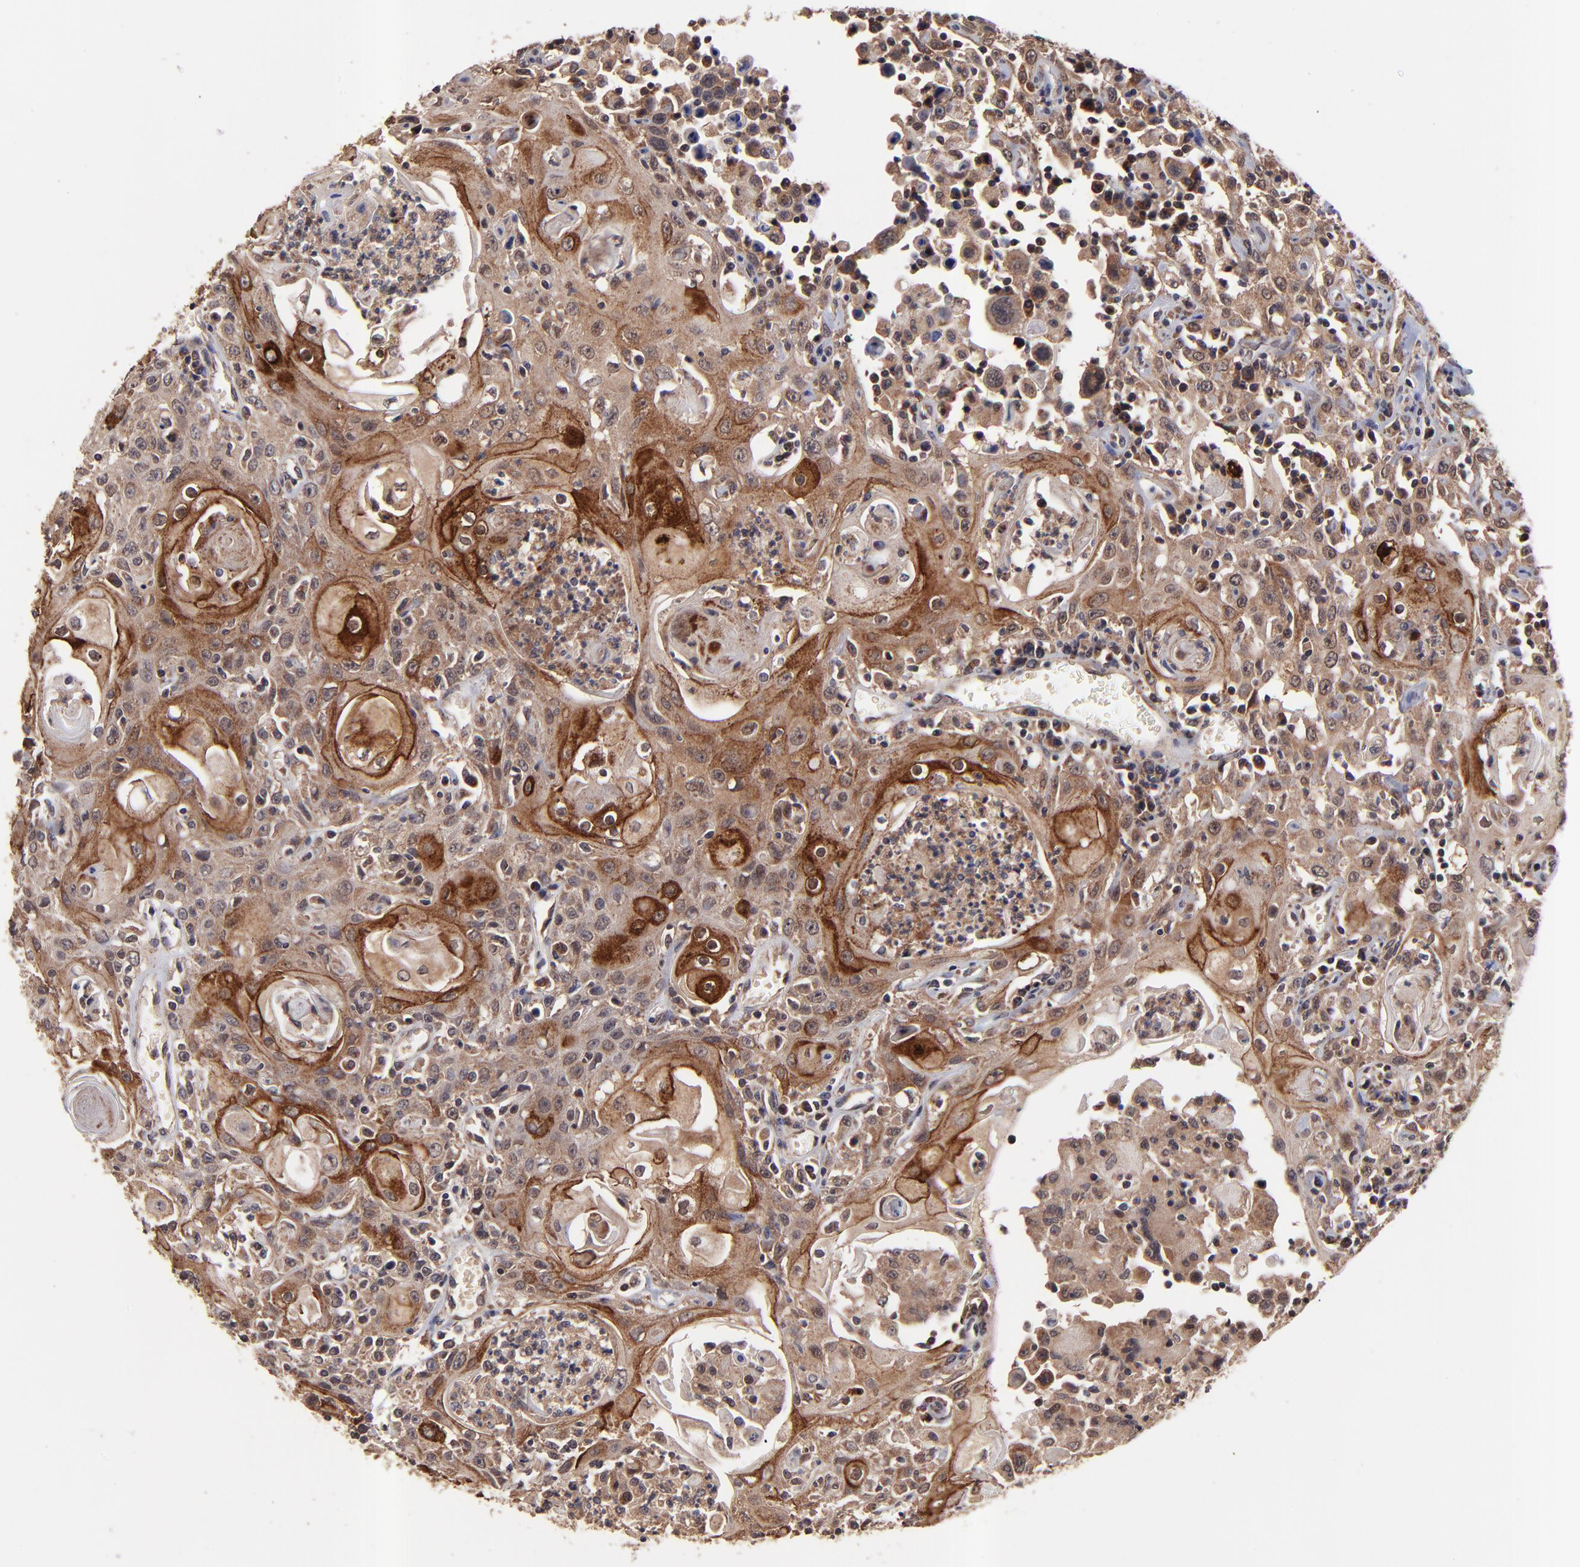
{"staining": {"intensity": "moderate", "quantity": ">75%", "location": "cytoplasmic/membranous"}, "tissue": "head and neck cancer", "cell_type": "Tumor cells", "image_type": "cancer", "snomed": [{"axis": "morphology", "description": "Squamous cell carcinoma, NOS"}, {"axis": "topography", "description": "Oral tissue"}, {"axis": "topography", "description": "Head-Neck"}], "caption": "A brown stain shows moderate cytoplasmic/membranous expression of a protein in head and neck squamous cell carcinoma tumor cells. (DAB = brown stain, brightfield microscopy at high magnification).", "gene": "BAIAP2L2", "patient": {"sex": "female", "age": 76}}